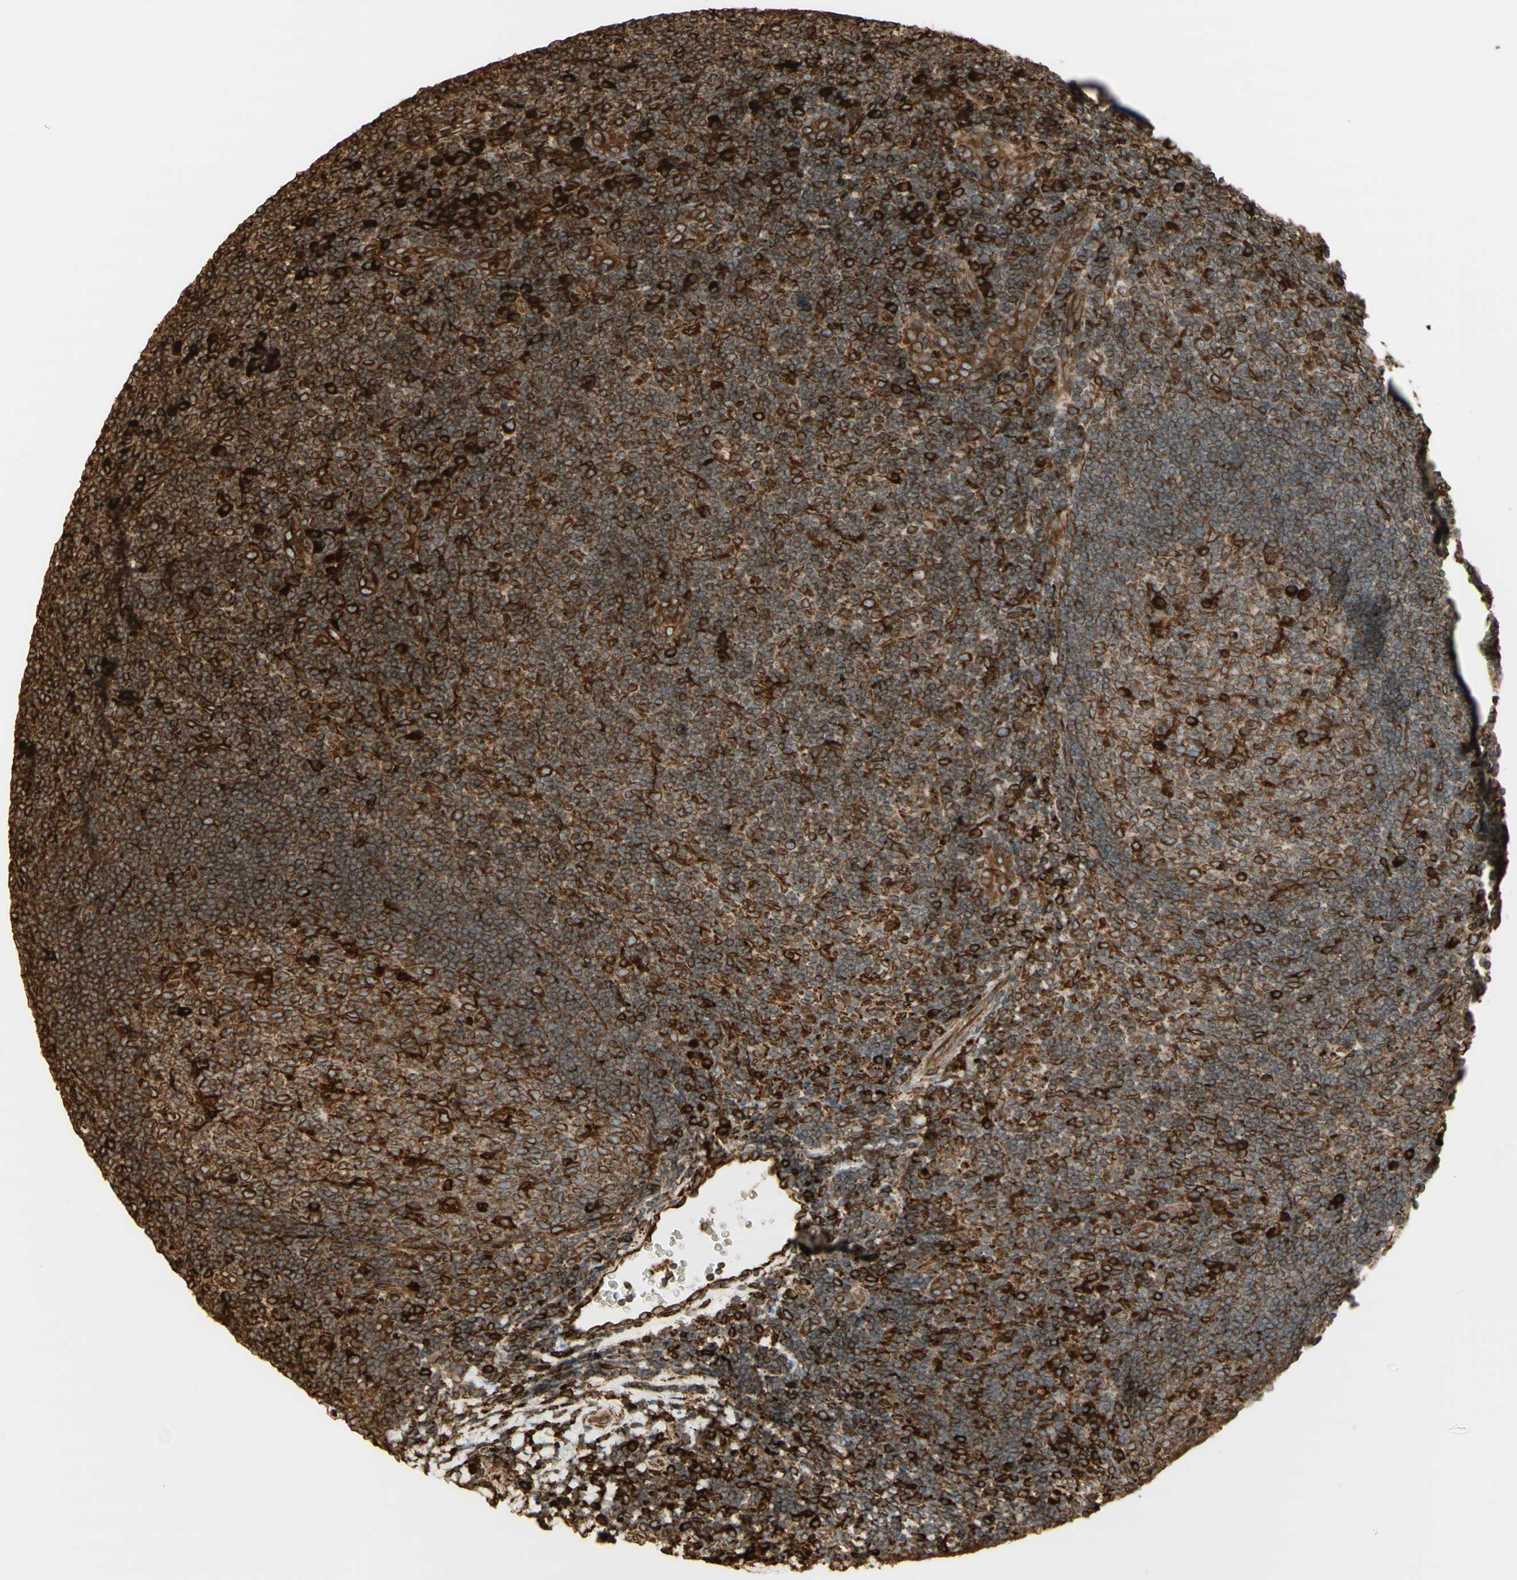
{"staining": {"intensity": "moderate", "quantity": ">75%", "location": "cytoplasmic/membranous"}, "tissue": "tonsil", "cell_type": "Germinal center cells", "image_type": "normal", "snomed": [{"axis": "morphology", "description": "Normal tissue, NOS"}, {"axis": "topography", "description": "Tonsil"}], "caption": "About >75% of germinal center cells in benign human tonsil exhibit moderate cytoplasmic/membranous protein positivity as visualized by brown immunohistochemical staining.", "gene": "CANX", "patient": {"sex": "male", "age": 37}}